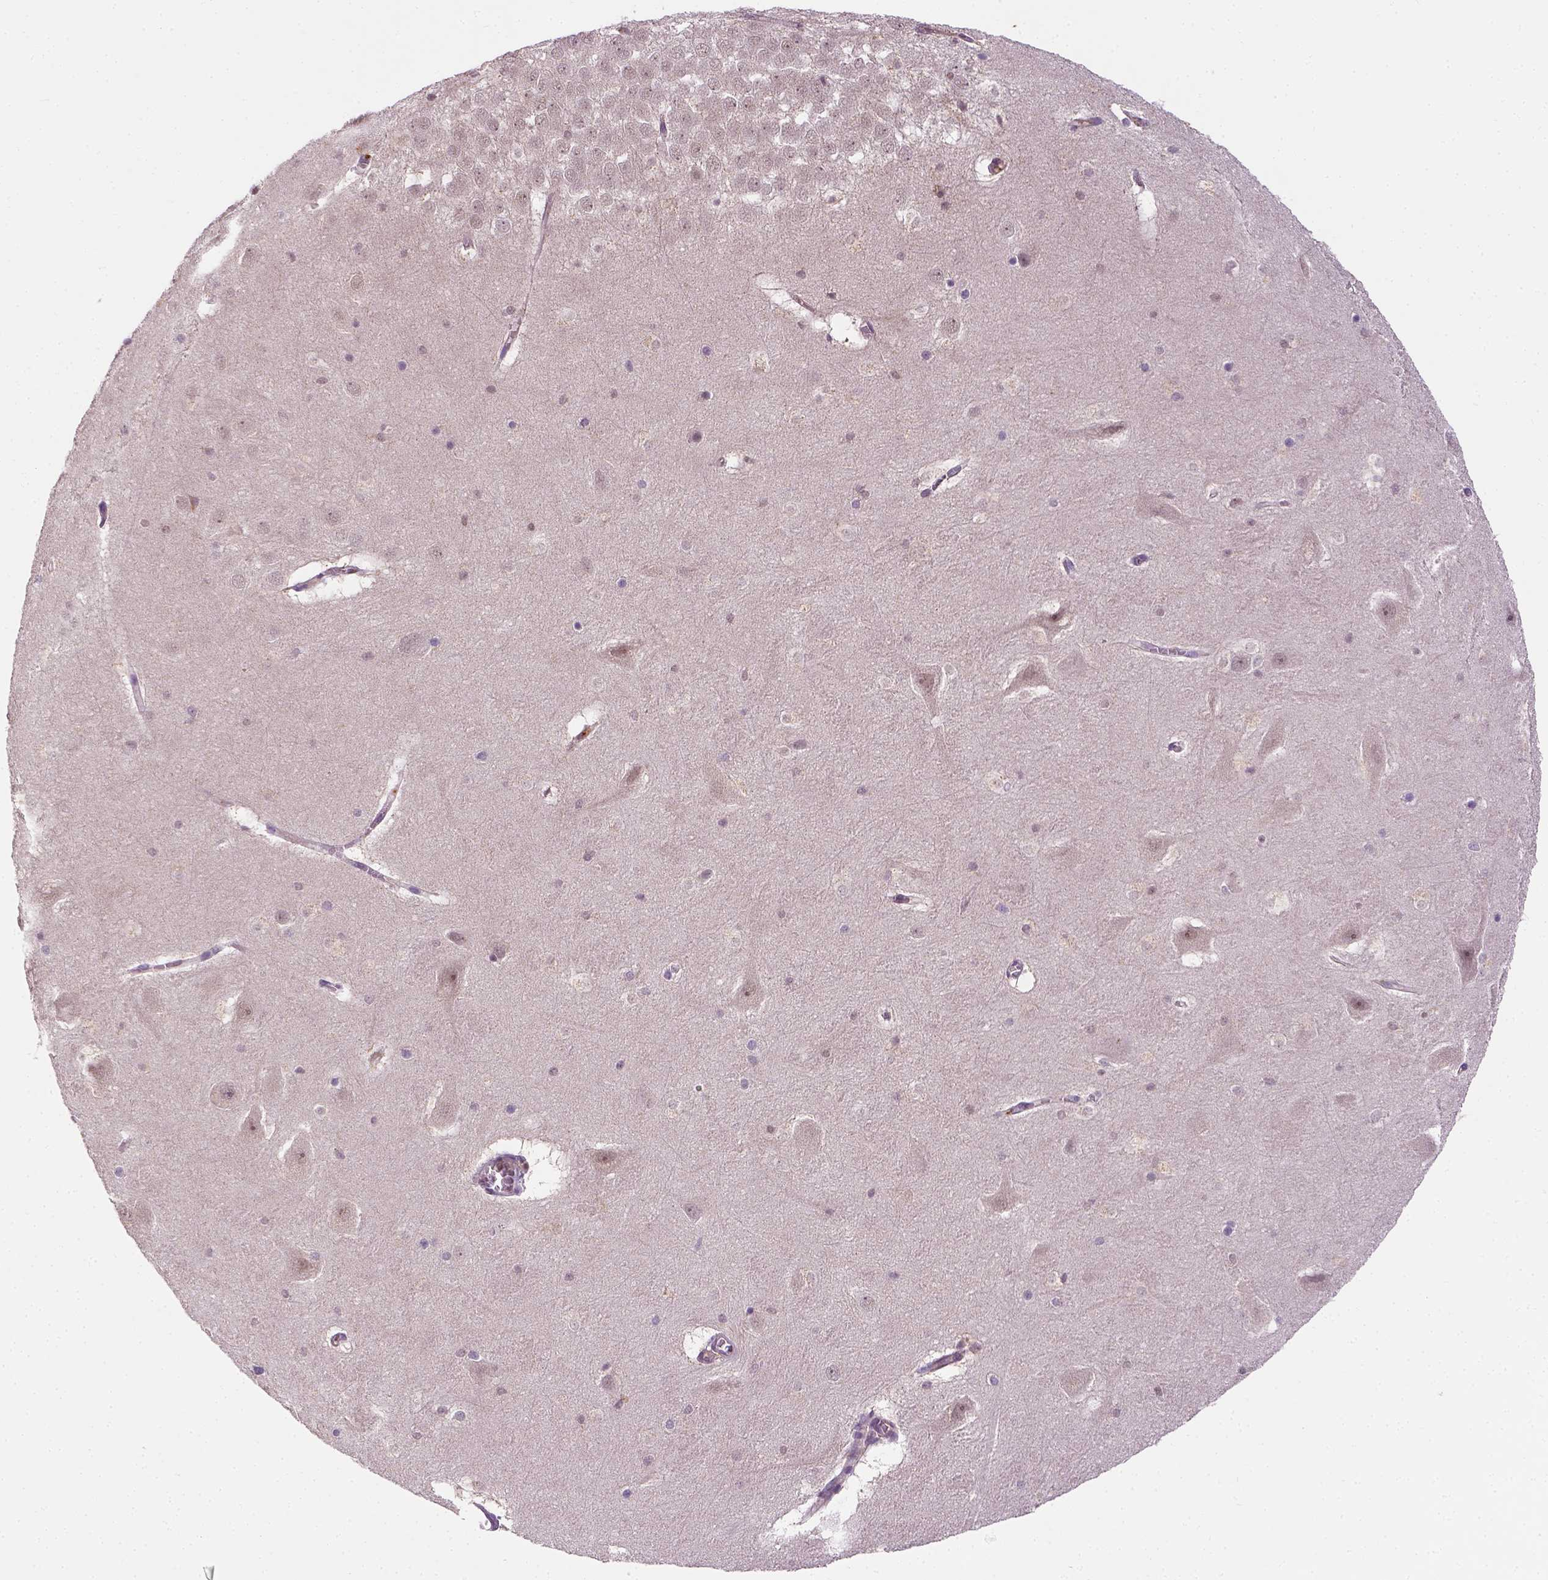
{"staining": {"intensity": "negative", "quantity": "none", "location": "none"}, "tissue": "hippocampus", "cell_type": "Glial cells", "image_type": "normal", "snomed": [{"axis": "morphology", "description": "Normal tissue, NOS"}, {"axis": "topography", "description": "Hippocampus"}], "caption": "High power microscopy micrograph of an immunohistochemistry histopathology image of normal hippocampus, revealing no significant positivity in glial cells.", "gene": "MATK", "patient": {"sex": "male", "age": 45}}